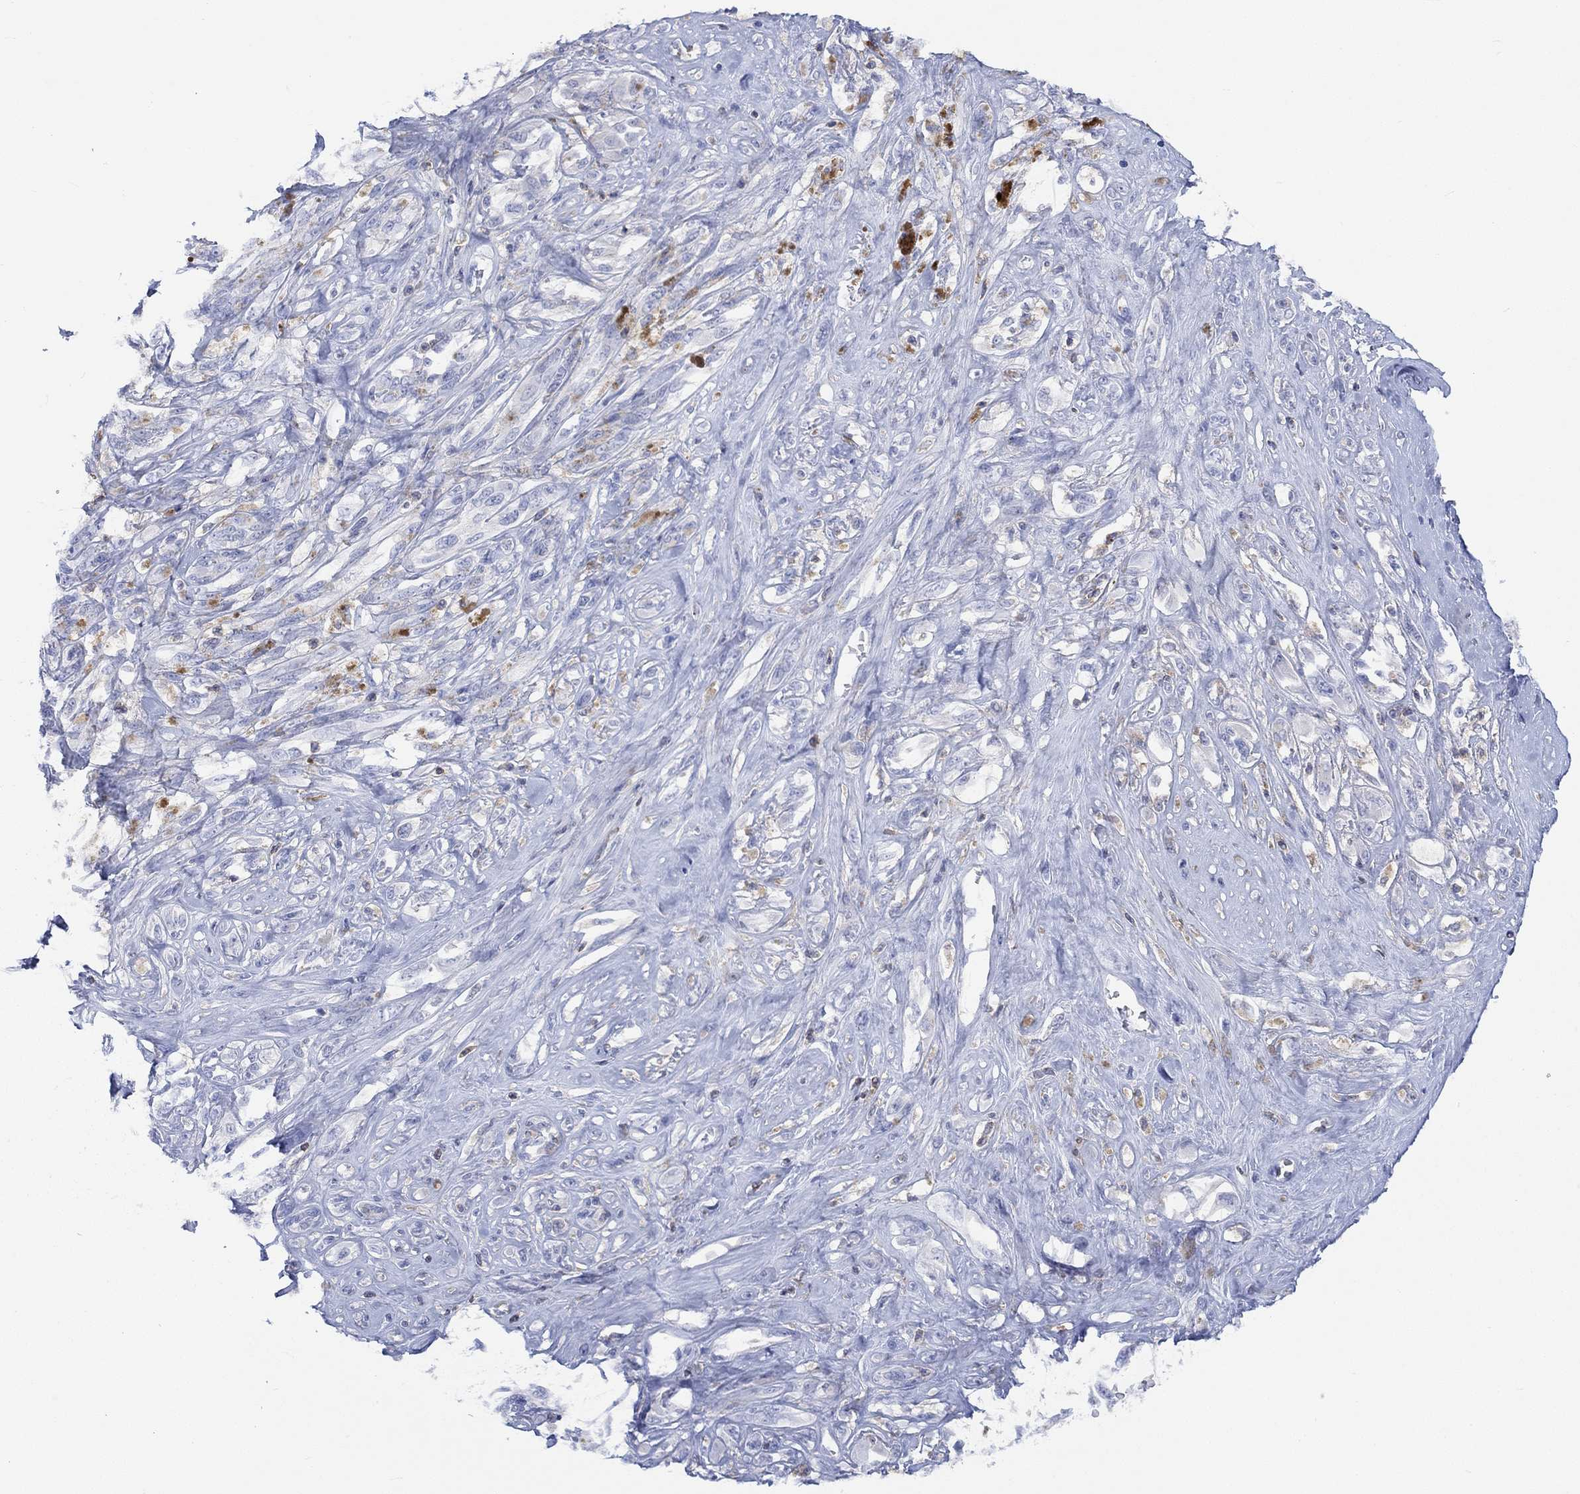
{"staining": {"intensity": "negative", "quantity": "none", "location": "none"}, "tissue": "melanoma", "cell_type": "Tumor cells", "image_type": "cancer", "snomed": [{"axis": "morphology", "description": "Malignant melanoma, NOS"}, {"axis": "topography", "description": "Skin"}], "caption": "An IHC histopathology image of malignant melanoma is shown. There is no staining in tumor cells of malignant melanoma. Nuclei are stained in blue.", "gene": "GCM1", "patient": {"sex": "female", "age": 91}}